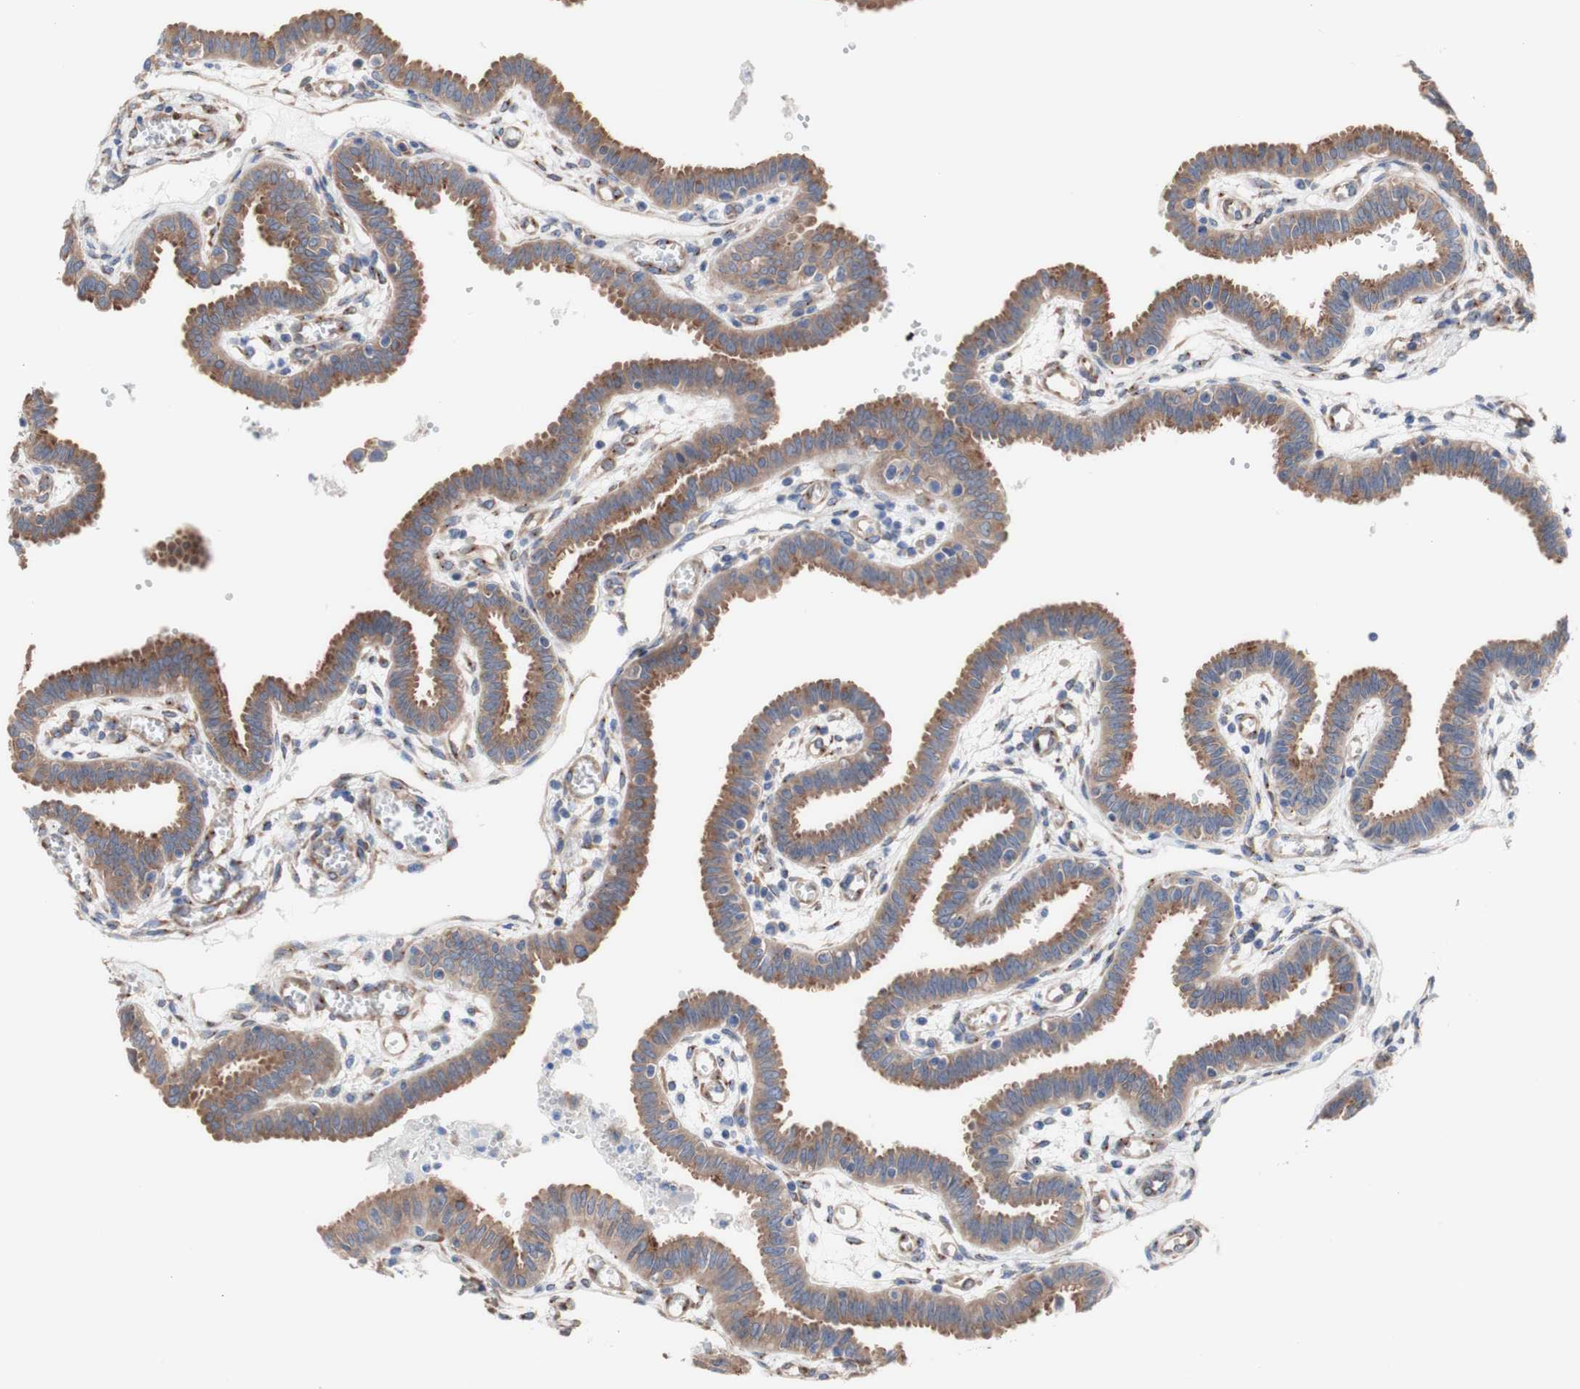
{"staining": {"intensity": "moderate", "quantity": ">75%", "location": "cytoplasmic/membranous"}, "tissue": "fallopian tube", "cell_type": "Glandular cells", "image_type": "normal", "snomed": [{"axis": "morphology", "description": "Normal tissue, NOS"}, {"axis": "topography", "description": "Fallopian tube"}], "caption": "A high-resolution micrograph shows immunohistochemistry (IHC) staining of benign fallopian tube, which reveals moderate cytoplasmic/membranous staining in approximately >75% of glandular cells. (Brightfield microscopy of DAB IHC at high magnification).", "gene": "LRIG3", "patient": {"sex": "female", "age": 32}}